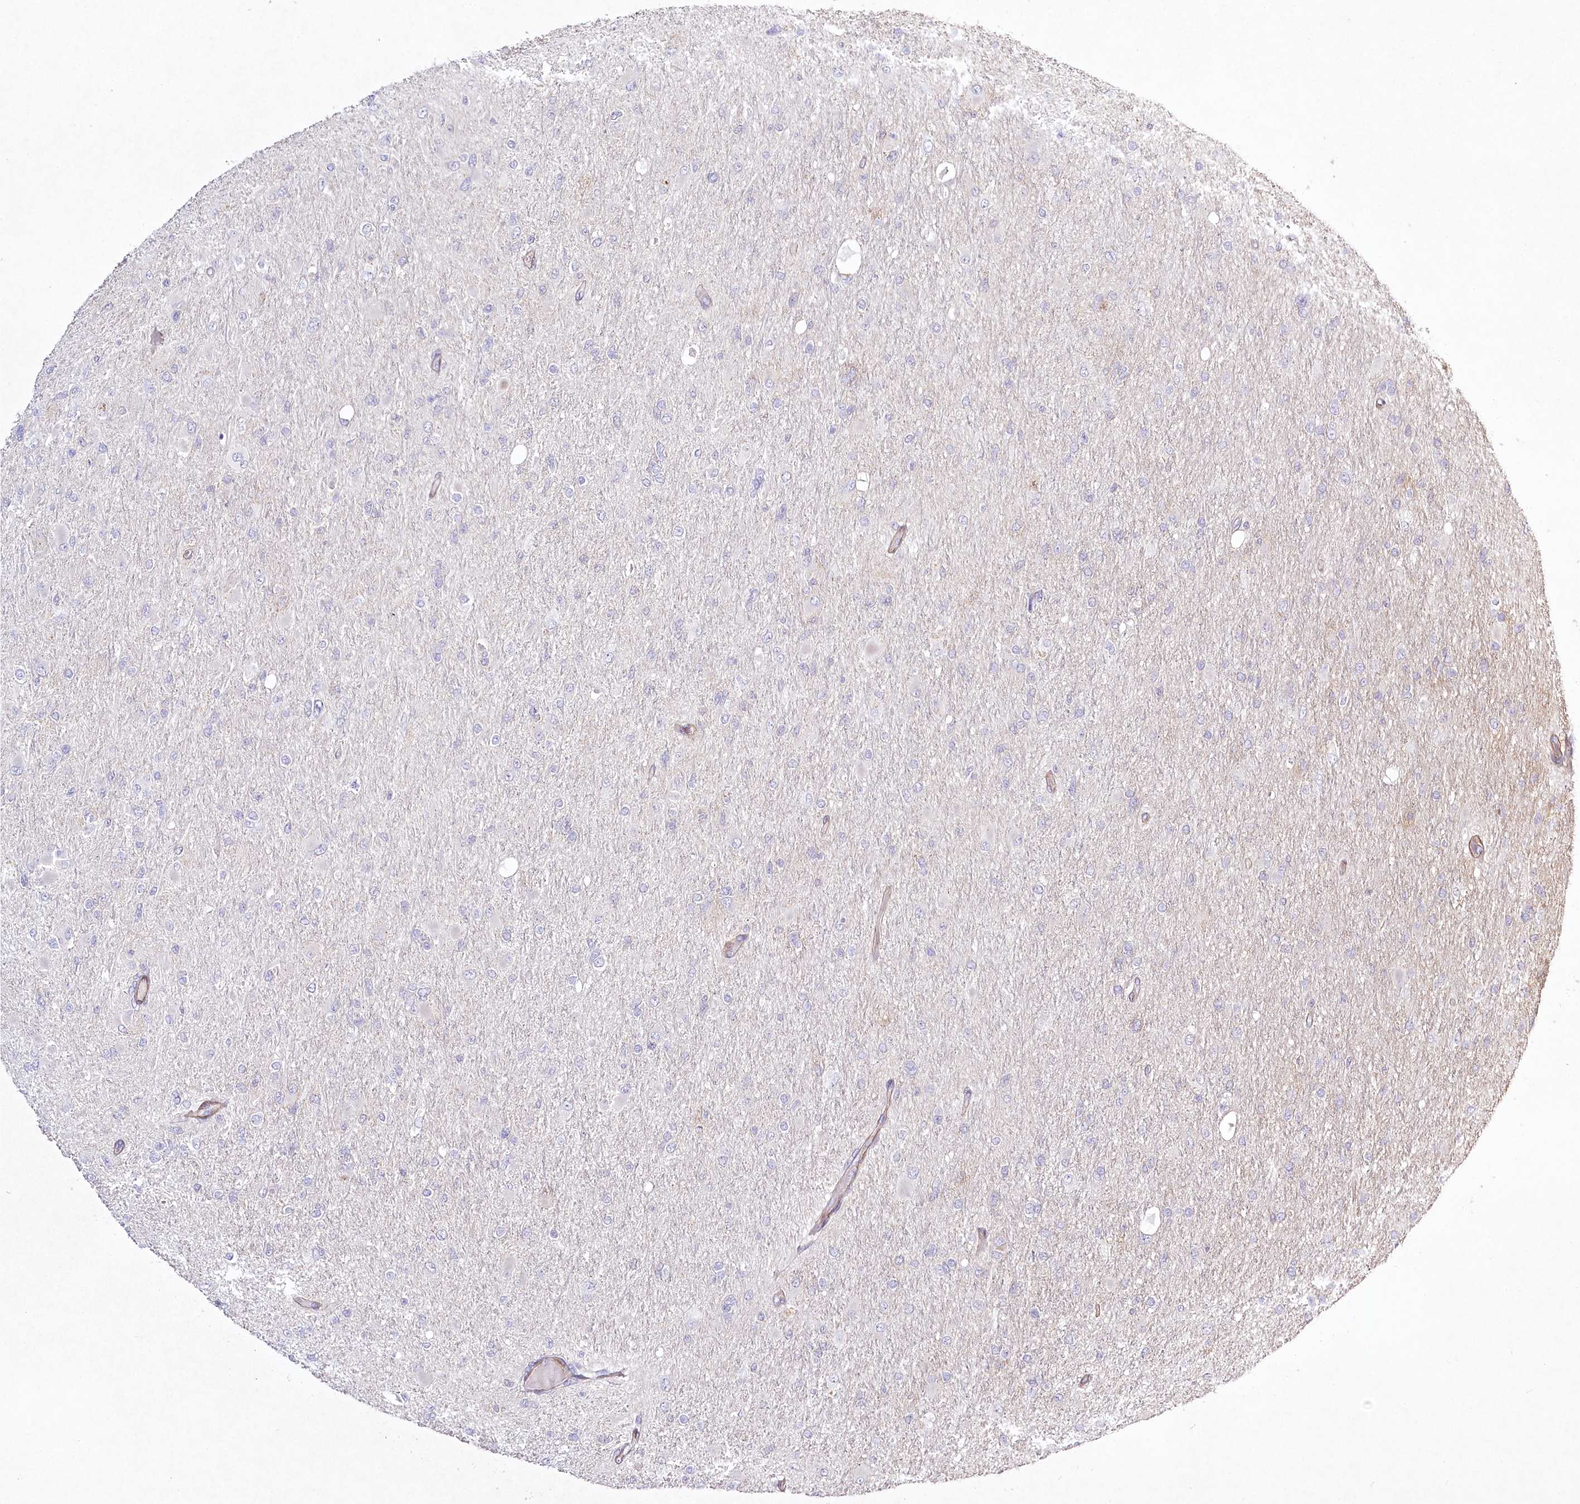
{"staining": {"intensity": "negative", "quantity": "none", "location": "none"}, "tissue": "glioma", "cell_type": "Tumor cells", "image_type": "cancer", "snomed": [{"axis": "morphology", "description": "Glioma, malignant, High grade"}, {"axis": "topography", "description": "Cerebral cortex"}], "caption": "Immunohistochemistry image of neoplastic tissue: human malignant glioma (high-grade) stained with DAB (3,3'-diaminobenzidine) demonstrates no significant protein staining in tumor cells.", "gene": "INPP4B", "patient": {"sex": "female", "age": 36}}